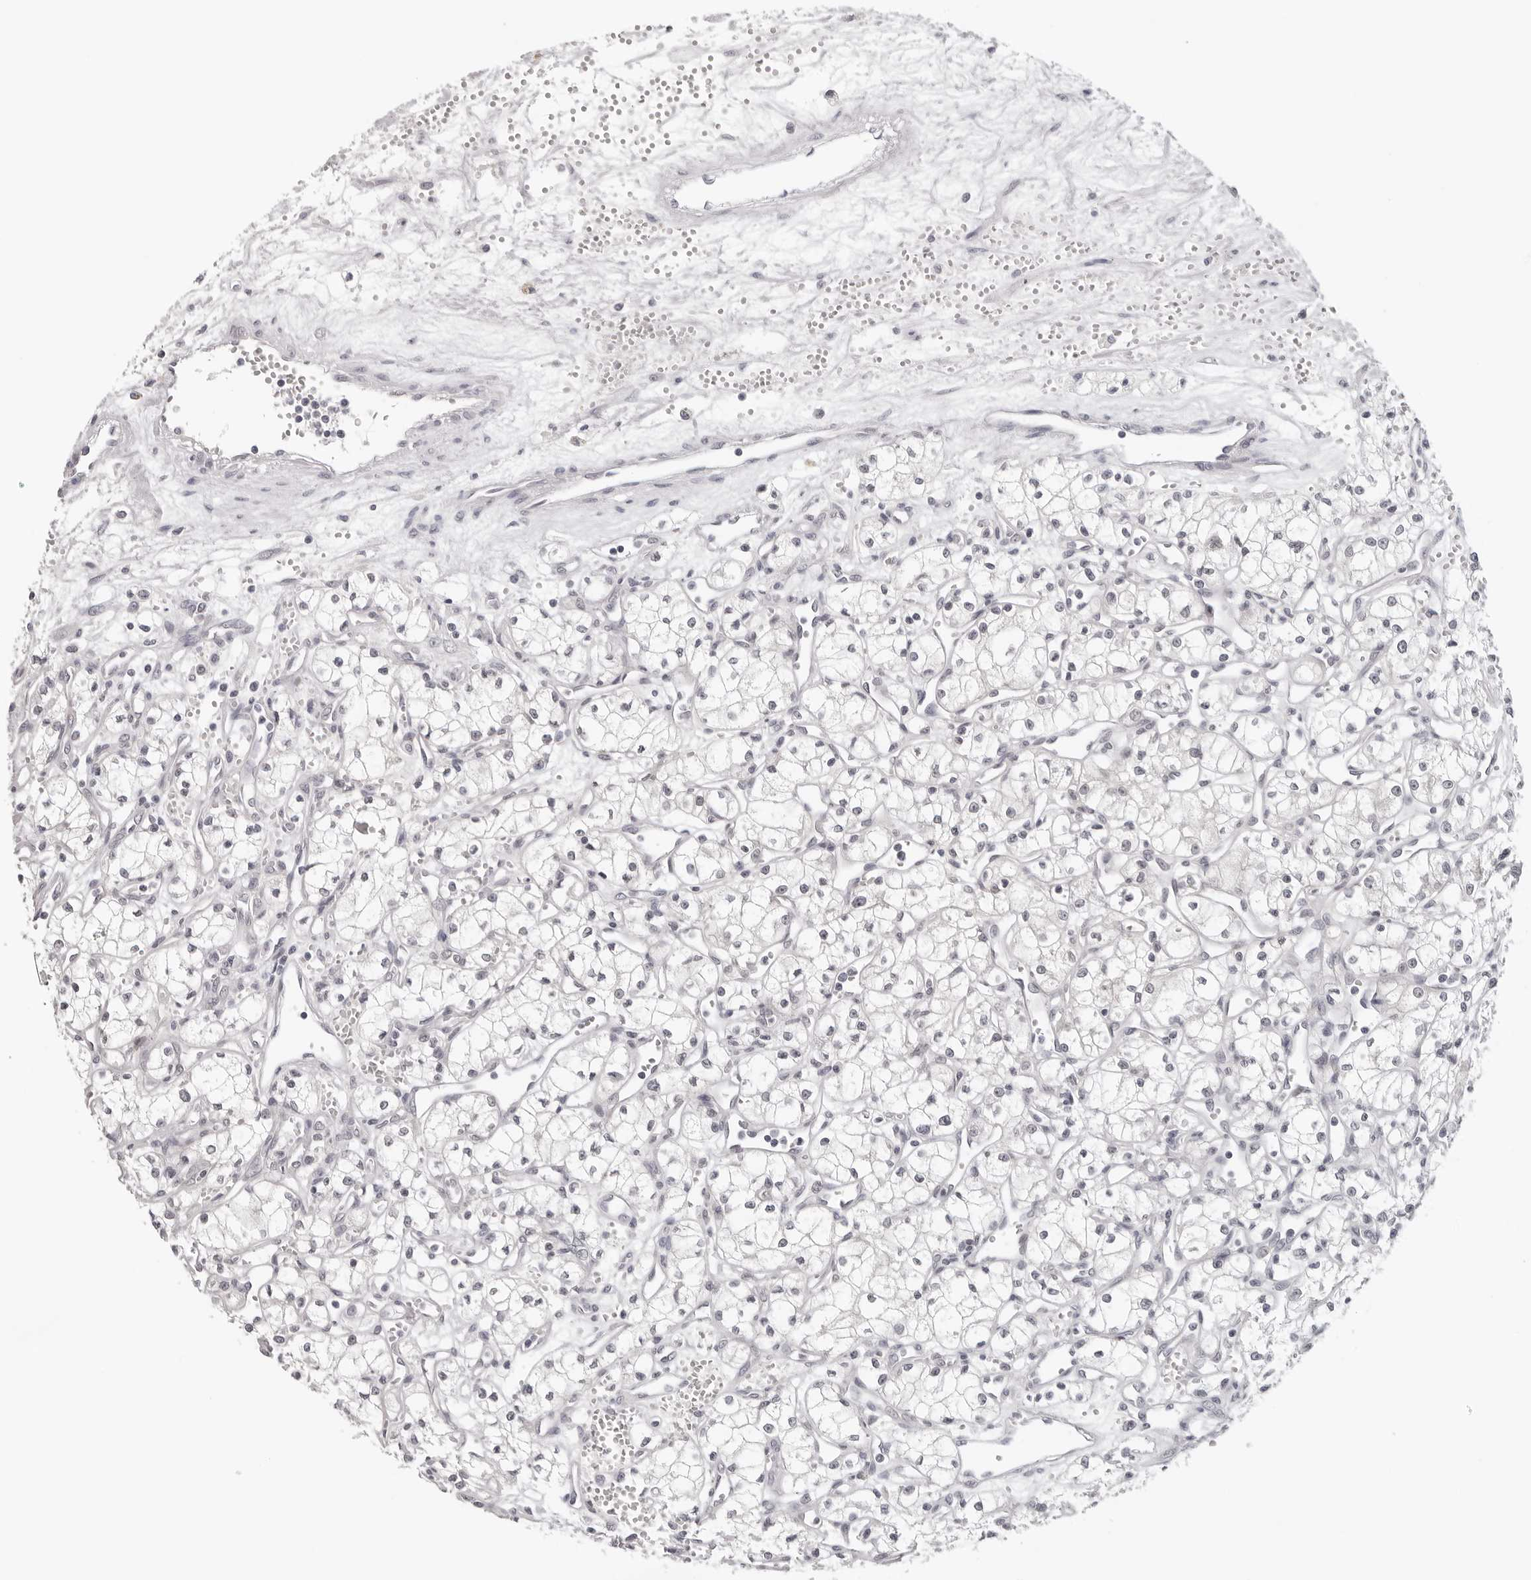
{"staining": {"intensity": "negative", "quantity": "none", "location": "none"}, "tissue": "renal cancer", "cell_type": "Tumor cells", "image_type": "cancer", "snomed": [{"axis": "morphology", "description": "Adenocarcinoma, NOS"}, {"axis": "topography", "description": "Kidney"}], "caption": "Immunohistochemical staining of renal adenocarcinoma reveals no significant expression in tumor cells.", "gene": "PRUNE1", "patient": {"sex": "male", "age": 59}}